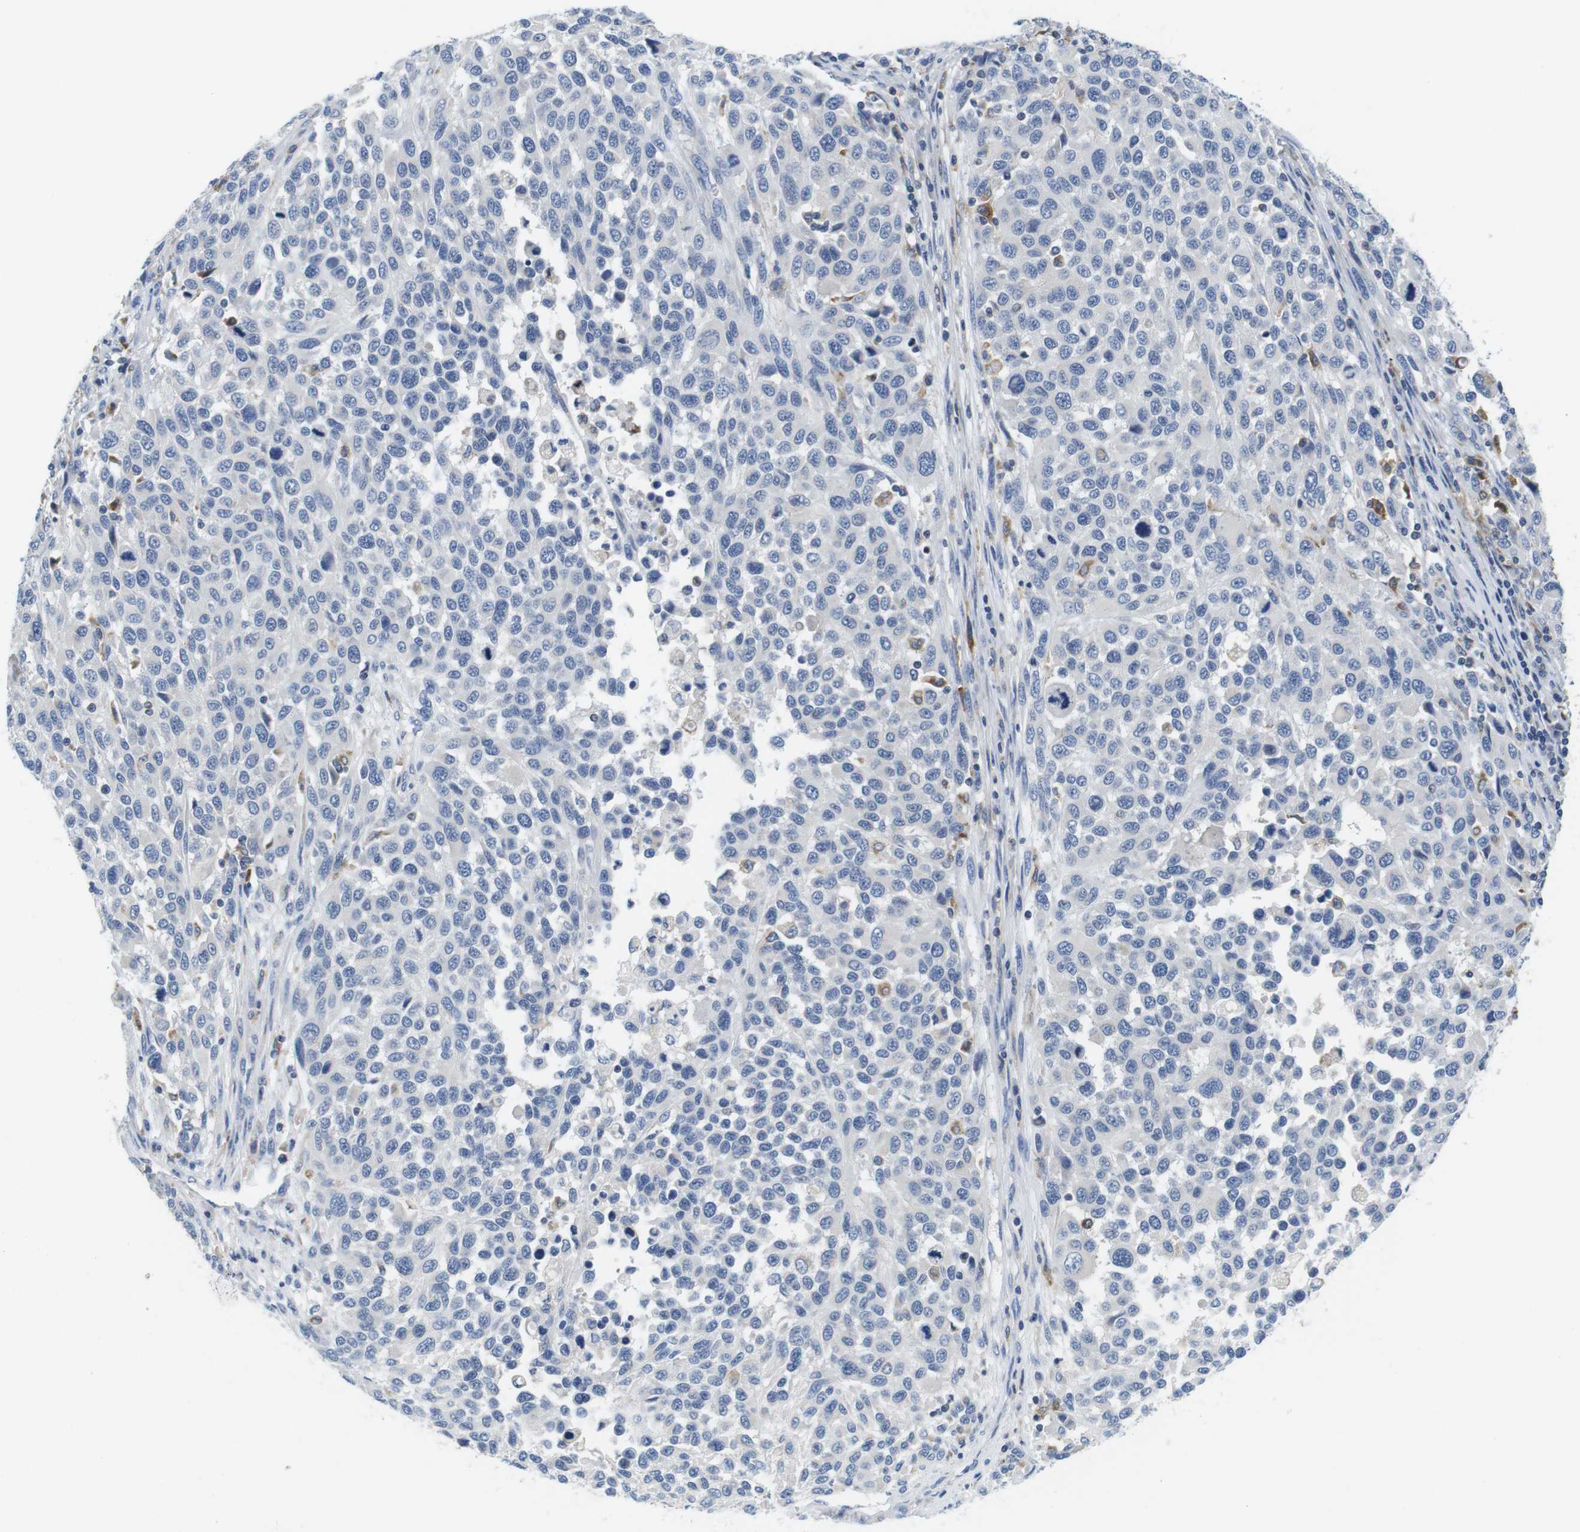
{"staining": {"intensity": "negative", "quantity": "none", "location": "none"}, "tissue": "melanoma", "cell_type": "Tumor cells", "image_type": "cancer", "snomed": [{"axis": "morphology", "description": "Malignant melanoma, Metastatic site"}, {"axis": "topography", "description": "Lymph node"}], "caption": "Melanoma stained for a protein using immunohistochemistry demonstrates no expression tumor cells.", "gene": "CNGA2", "patient": {"sex": "male", "age": 61}}